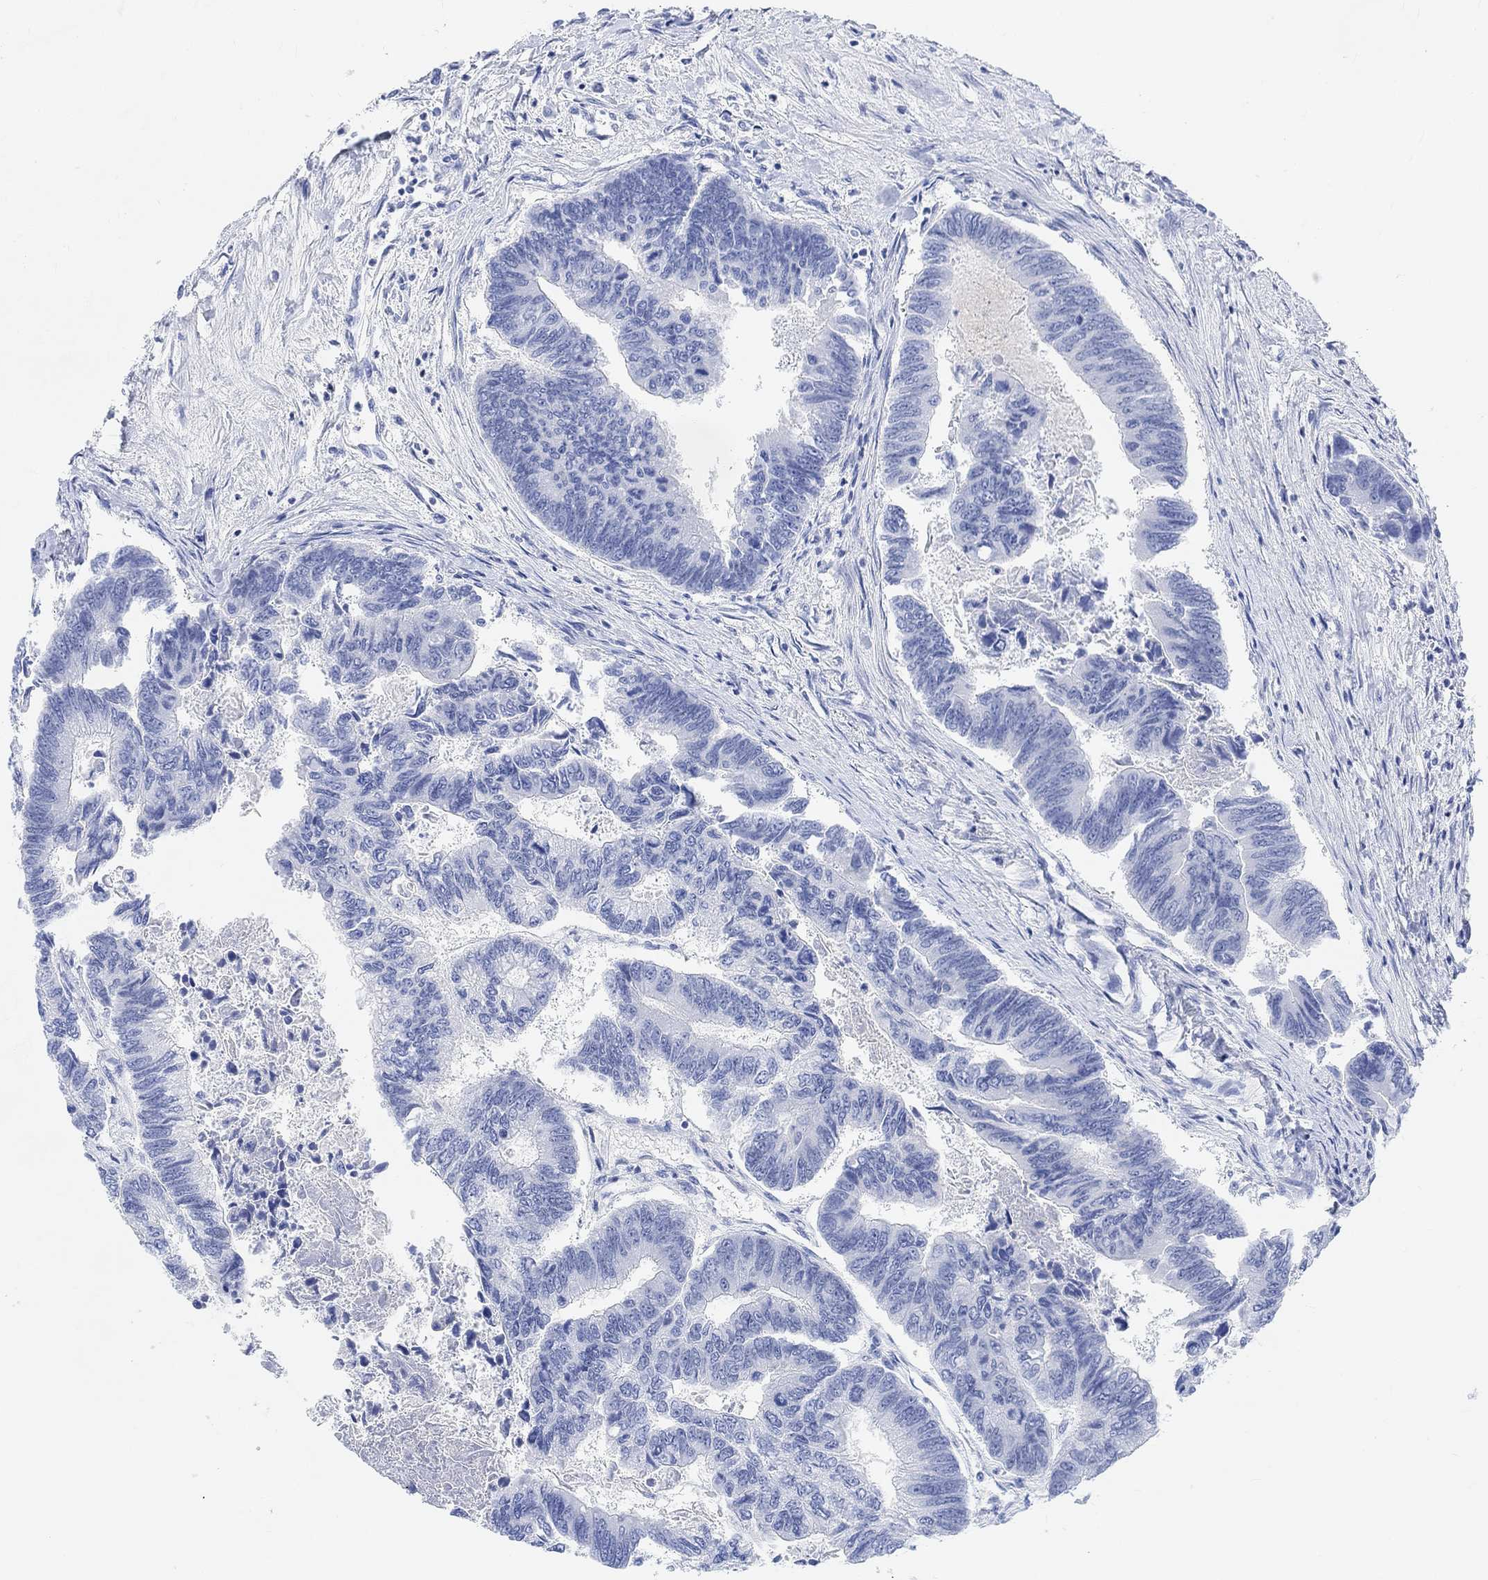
{"staining": {"intensity": "negative", "quantity": "none", "location": "none"}, "tissue": "colorectal cancer", "cell_type": "Tumor cells", "image_type": "cancer", "snomed": [{"axis": "morphology", "description": "Adenocarcinoma, NOS"}, {"axis": "topography", "description": "Colon"}], "caption": "Protein analysis of adenocarcinoma (colorectal) demonstrates no significant positivity in tumor cells. (Brightfield microscopy of DAB (3,3'-diaminobenzidine) immunohistochemistry (IHC) at high magnification).", "gene": "ENO4", "patient": {"sex": "female", "age": 65}}